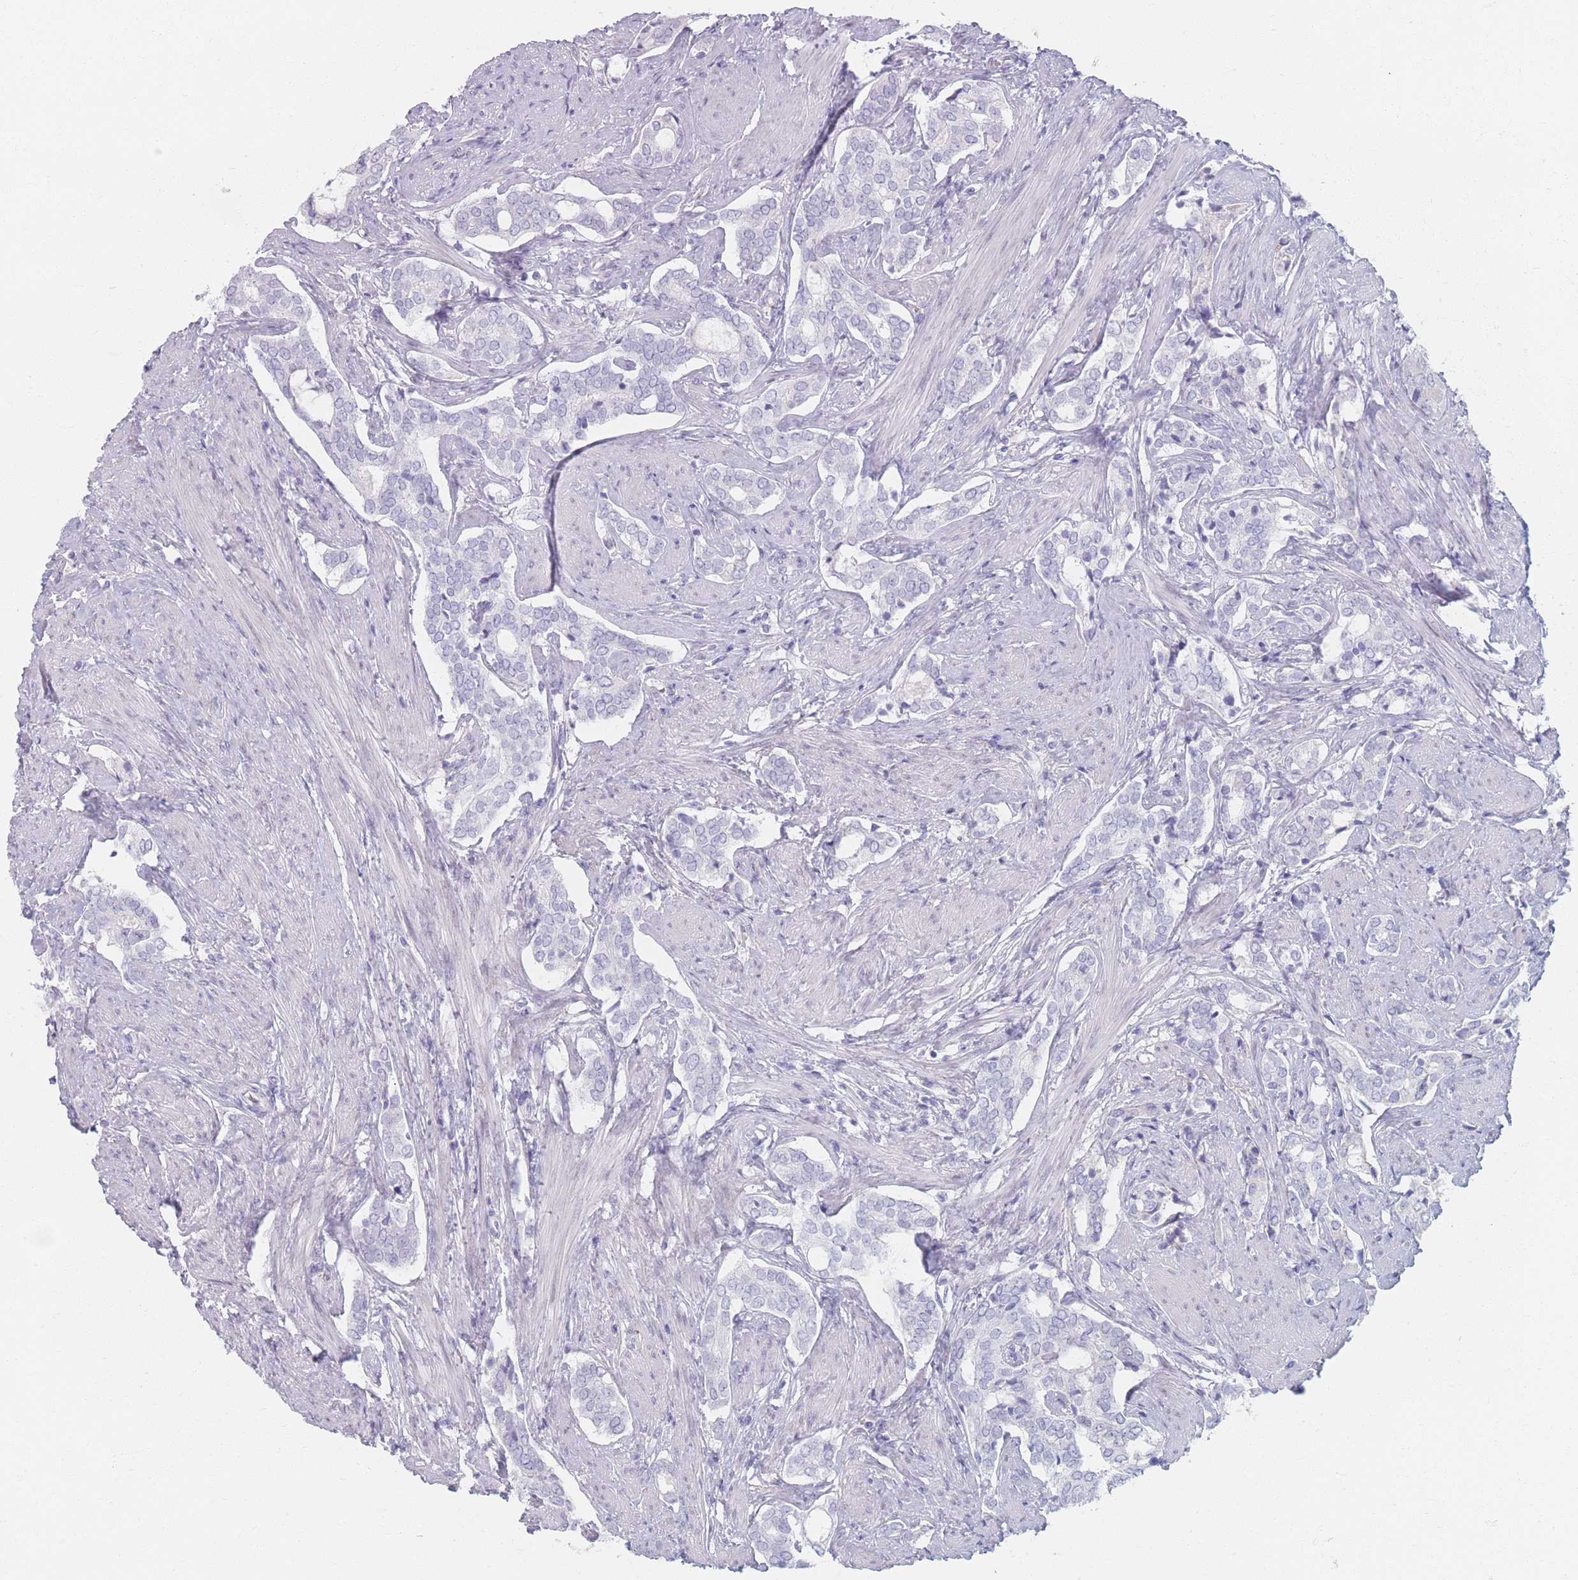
{"staining": {"intensity": "negative", "quantity": "none", "location": "none"}, "tissue": "prostate cancer", "cell_type": "Tumor cells", "image_type": "cancer", "snomed": [{"axis": "morphology", "description": "Adenocarcinoma, High grade"}, {"axis": "topography", "description": "Prostate"}], "caption": "Protein analysis of prostate cancer (adenocarcinoma (high-grade)) displays no significant expression in tumor cells. Brightfield microscopy of immunohistochemistry stained with DAB (brown) and hematoxylin (blue), captured at high magnification.", "gene": "PIGM", "patient": {"sex": "male", "age": 71}}